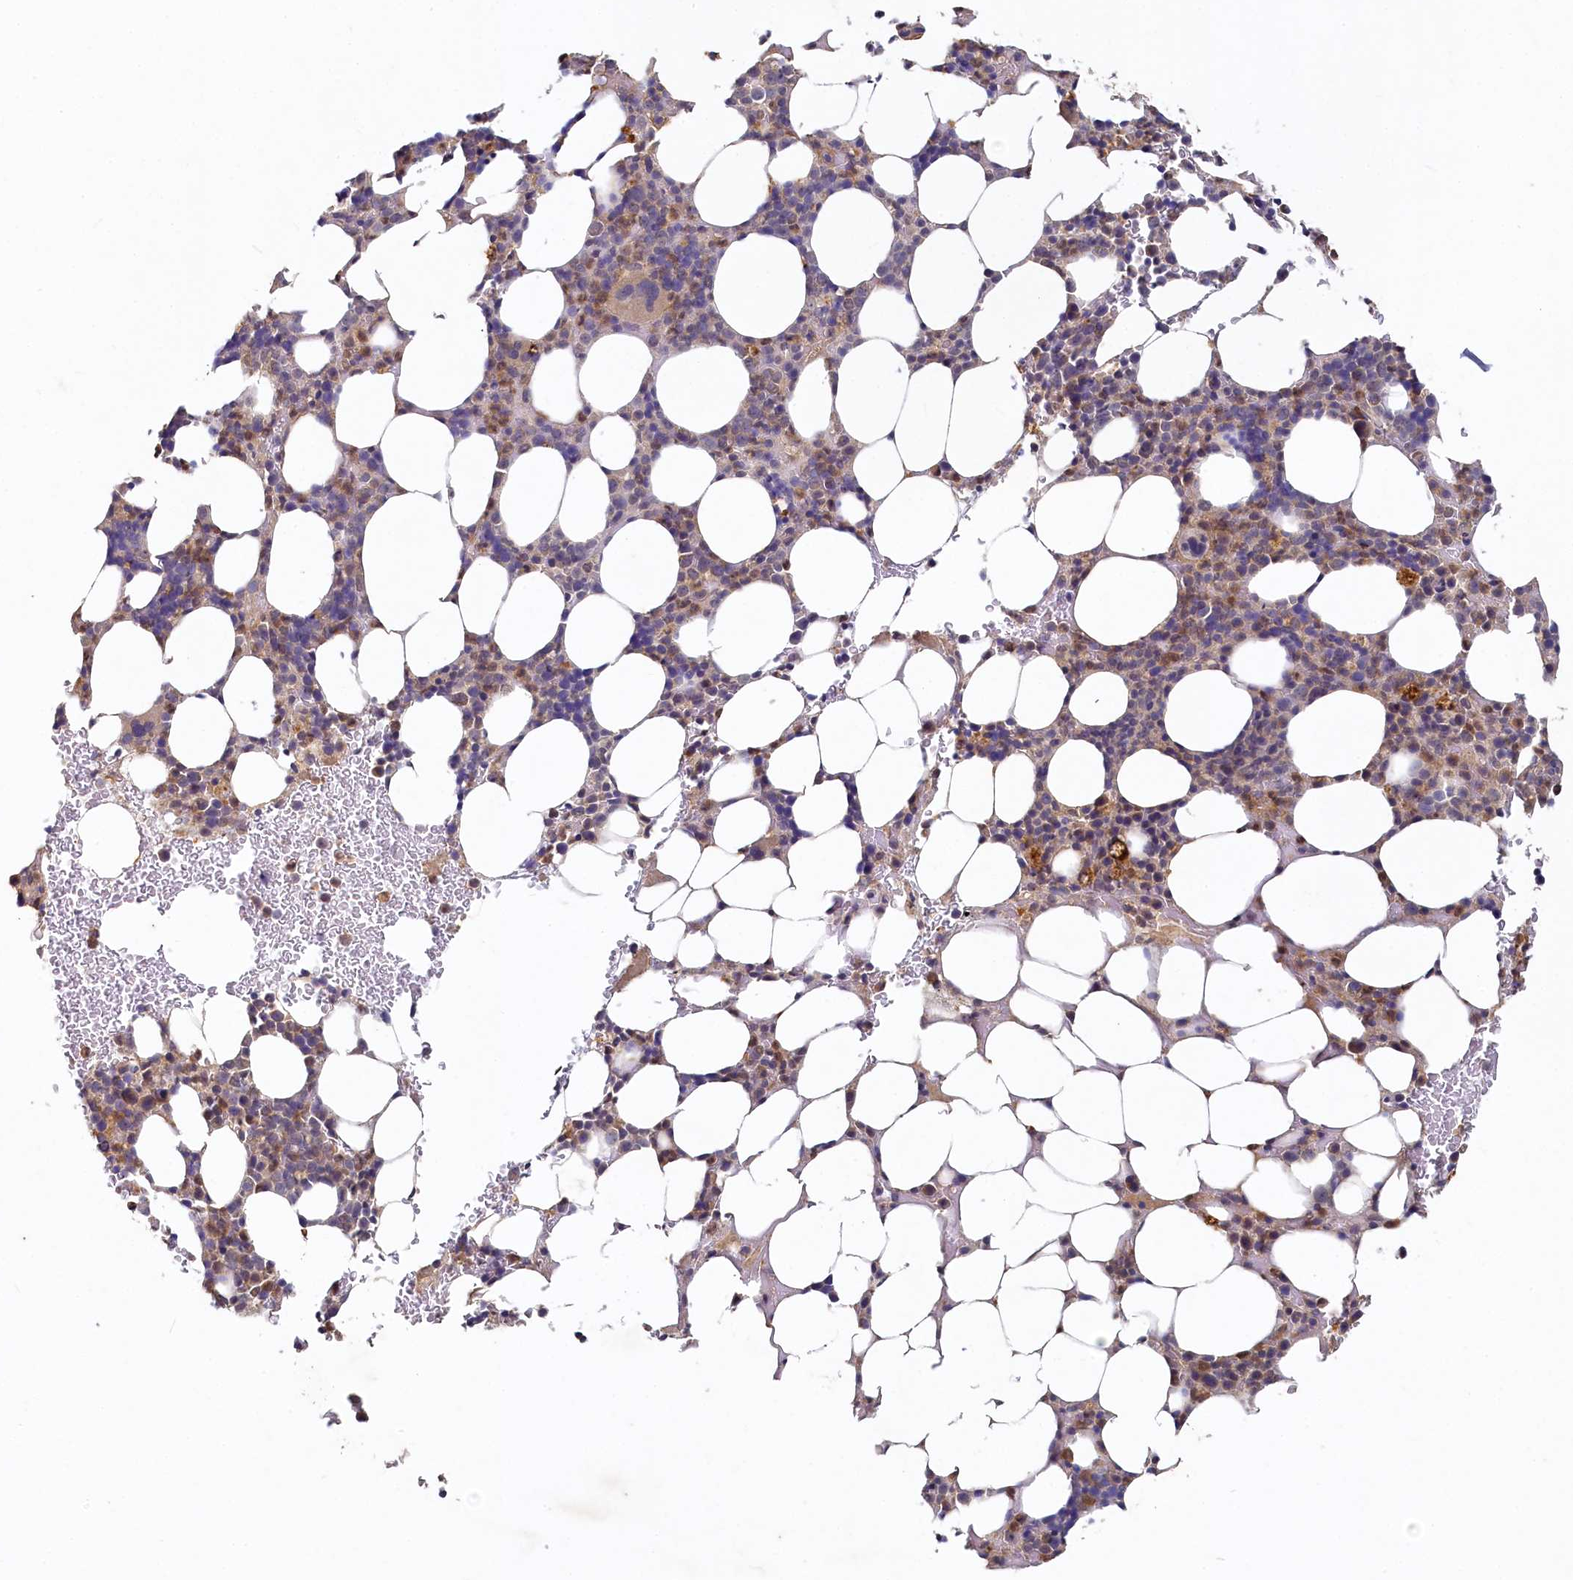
{"staining": {"intensity": "weak", "quantity": "<25%", "location": "cytoplasmic/membranous"}, "tissue": "bone marrow", "cell_type": "Hematopoietic cells", "image_type": "normal", "snomed": [{"axis": "morphology", "description": "Normal tissue, NOS"}, {"axis": "topography", "description": "Bone marrow"}], "caption": "DAB (3,3'-diaminobenzidine) immunohistochemical staining of unremarkable human bone marrow demonstrates no significant staining in hematopoietic cells. (Stains: DAB (3,3'-diaminobenzidine) immunohistochemistry (IHC) with hematoxylin counter stain, Microscopy: brightfield microscopy at high magnification).", "gene": "HERC3", "patient": {"sex": "male", "age": 78}}